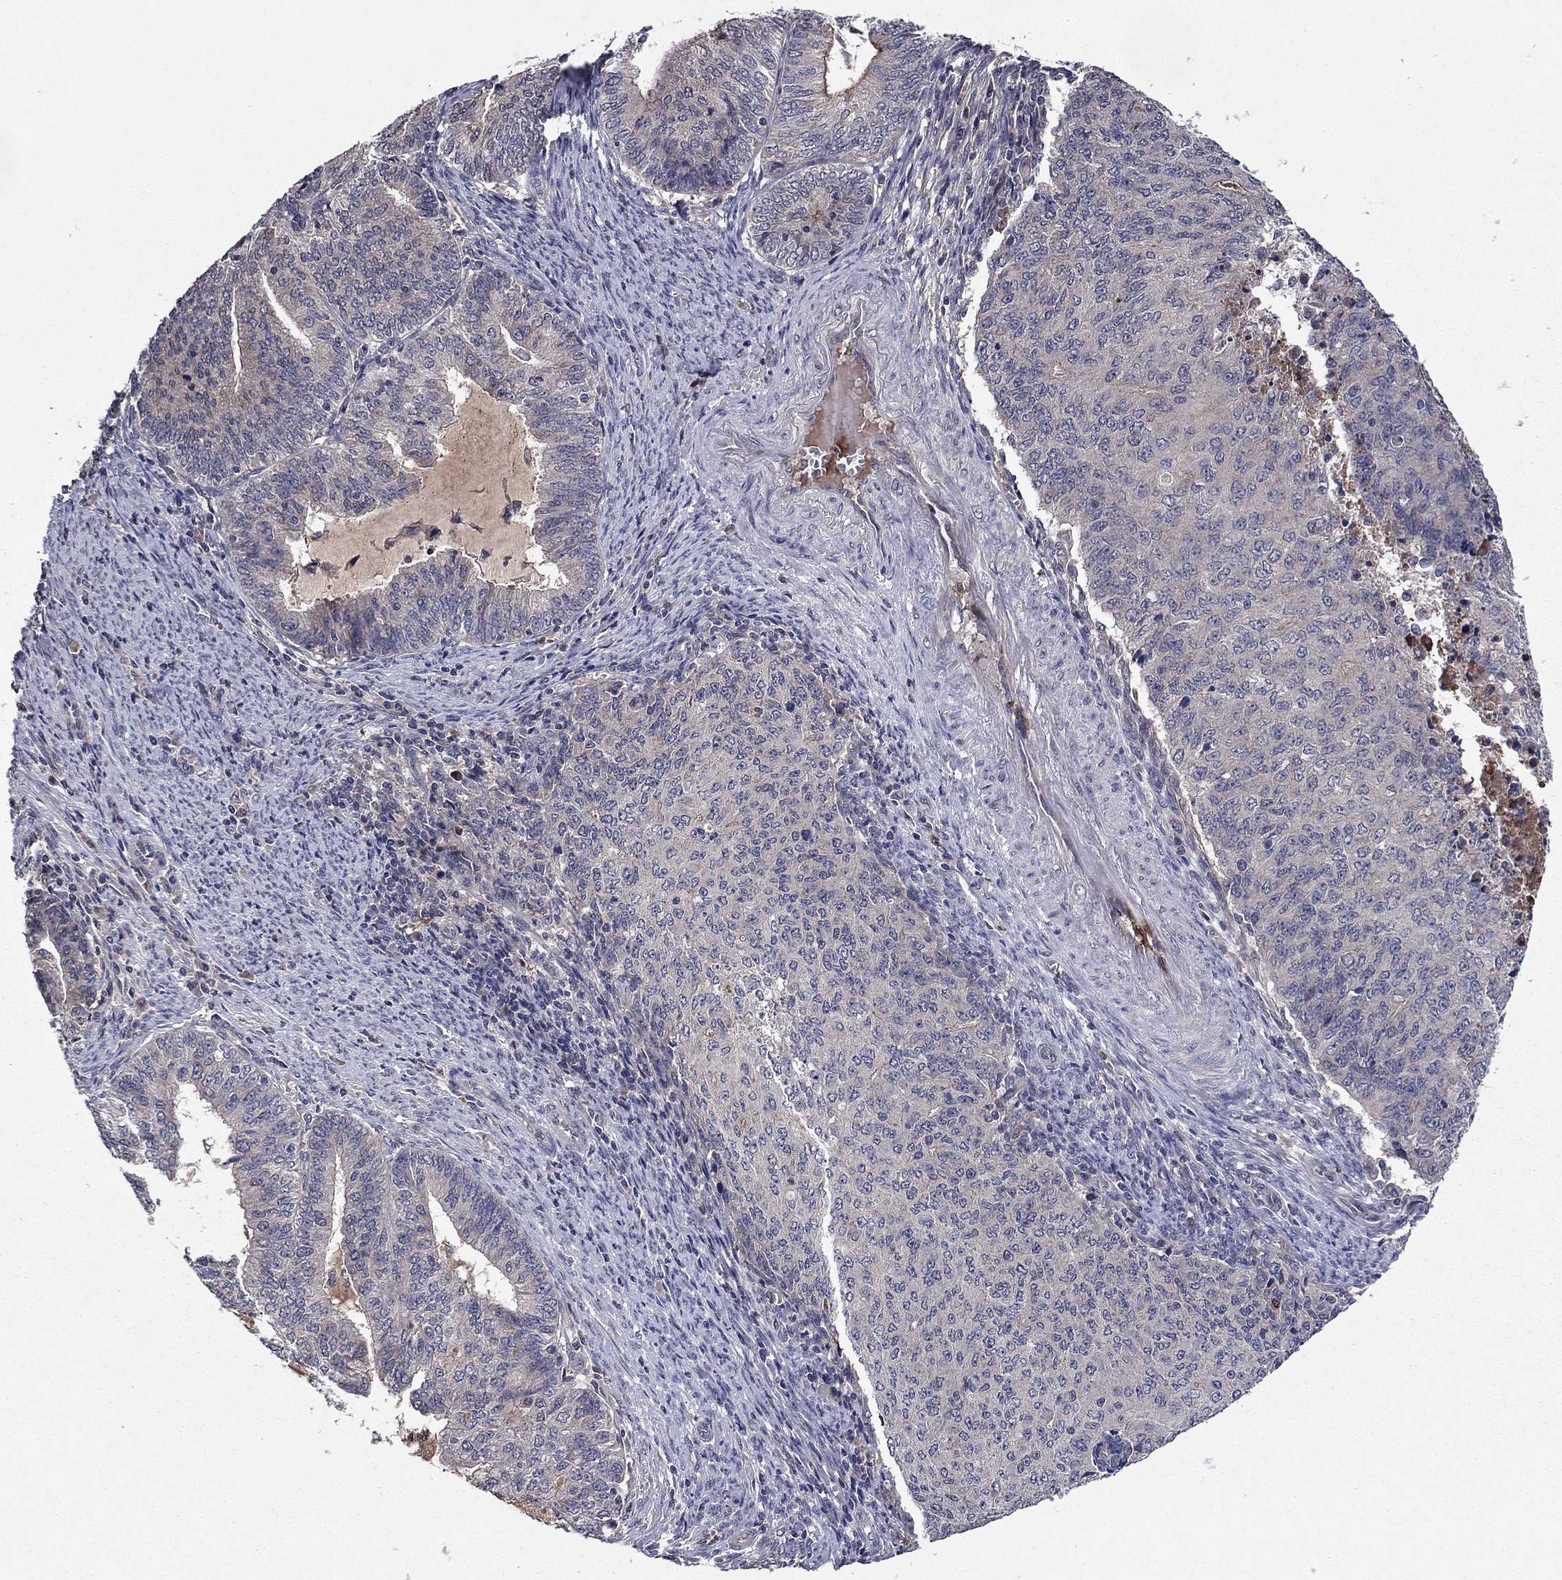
{"staining": {"intensity": "negative", "quantity": "none", "location": "none"}, "tissue": "endometrial cancer", "cell_type": "Tumor cells", "image_type": "cancer", "snomed": [{"axis": "morphology", "description": "Adenocarcinoma, NOS"}, {"axis": "topography", "description": "Endometrium"}], "caption": "Endometrial cancer (adenocarcinoma) was stained to show a protein in brown. There is no significant staining in tumor cells.", "gene": "PROS1", "patient": {"sex": "female", "age": 82}}